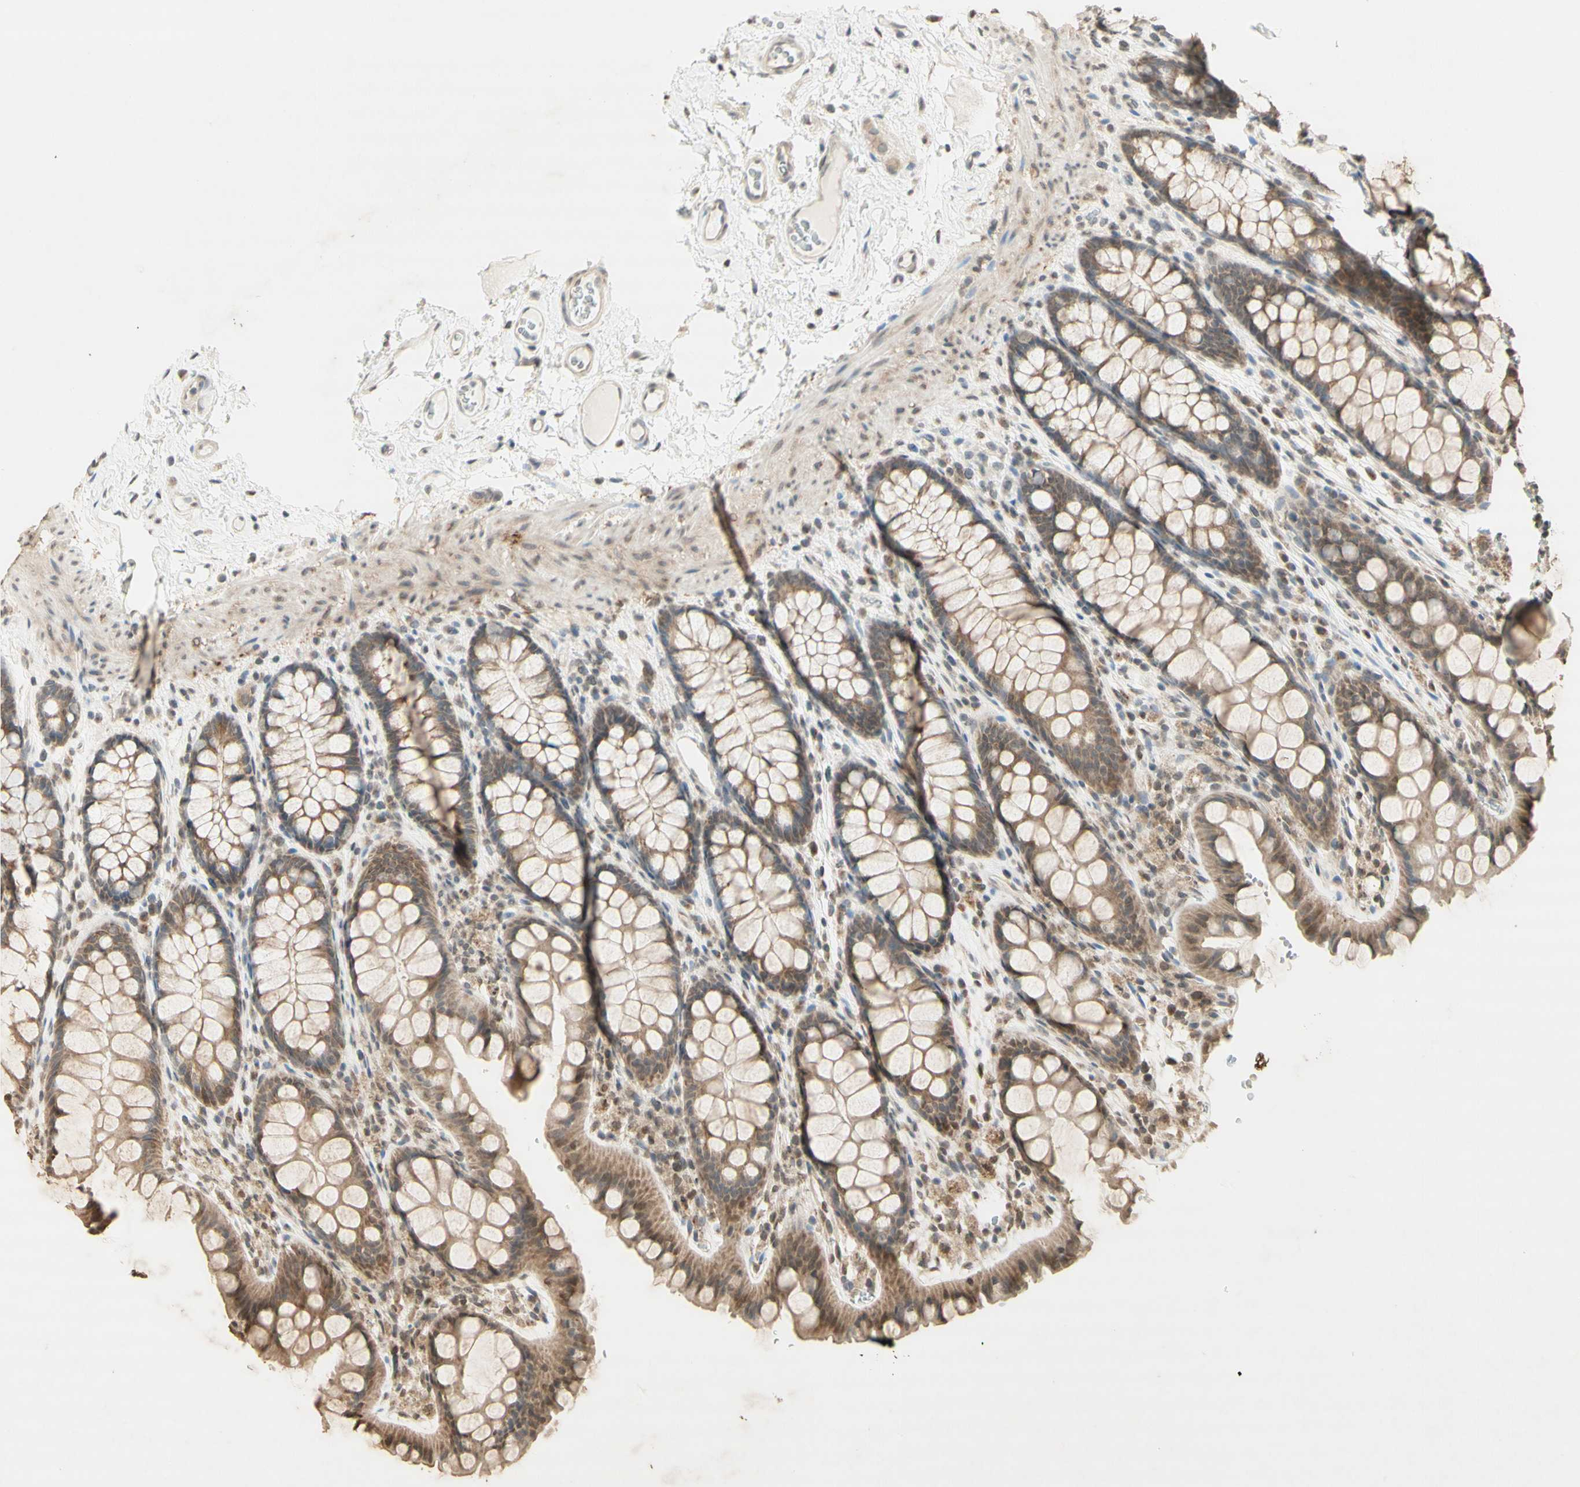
{"staining": {"intensity": "weak", "quantity": ">75%", "location": "cytoplasmic/membranous"}, "tissue": "colon", "cell_type": "Endothelial cells", "image_type": "normal", "snomed": [{"axis": "morphology", "description": "Normal tissue, NOS"}, {"axis": "topography", "description": "Colon"}], "caption": "Immunohistochemistry (IHC) micrograph of unremarkable colon: colon stained using IHC demonstrates low levels of weak protein expression localized specifically in the cytoplasmic/membranous of endothelial cells, appearing as a cytoplasmic/membranous brown color.", "gene": "CCNI", "patient": {"sex": "female", "age": 55}}